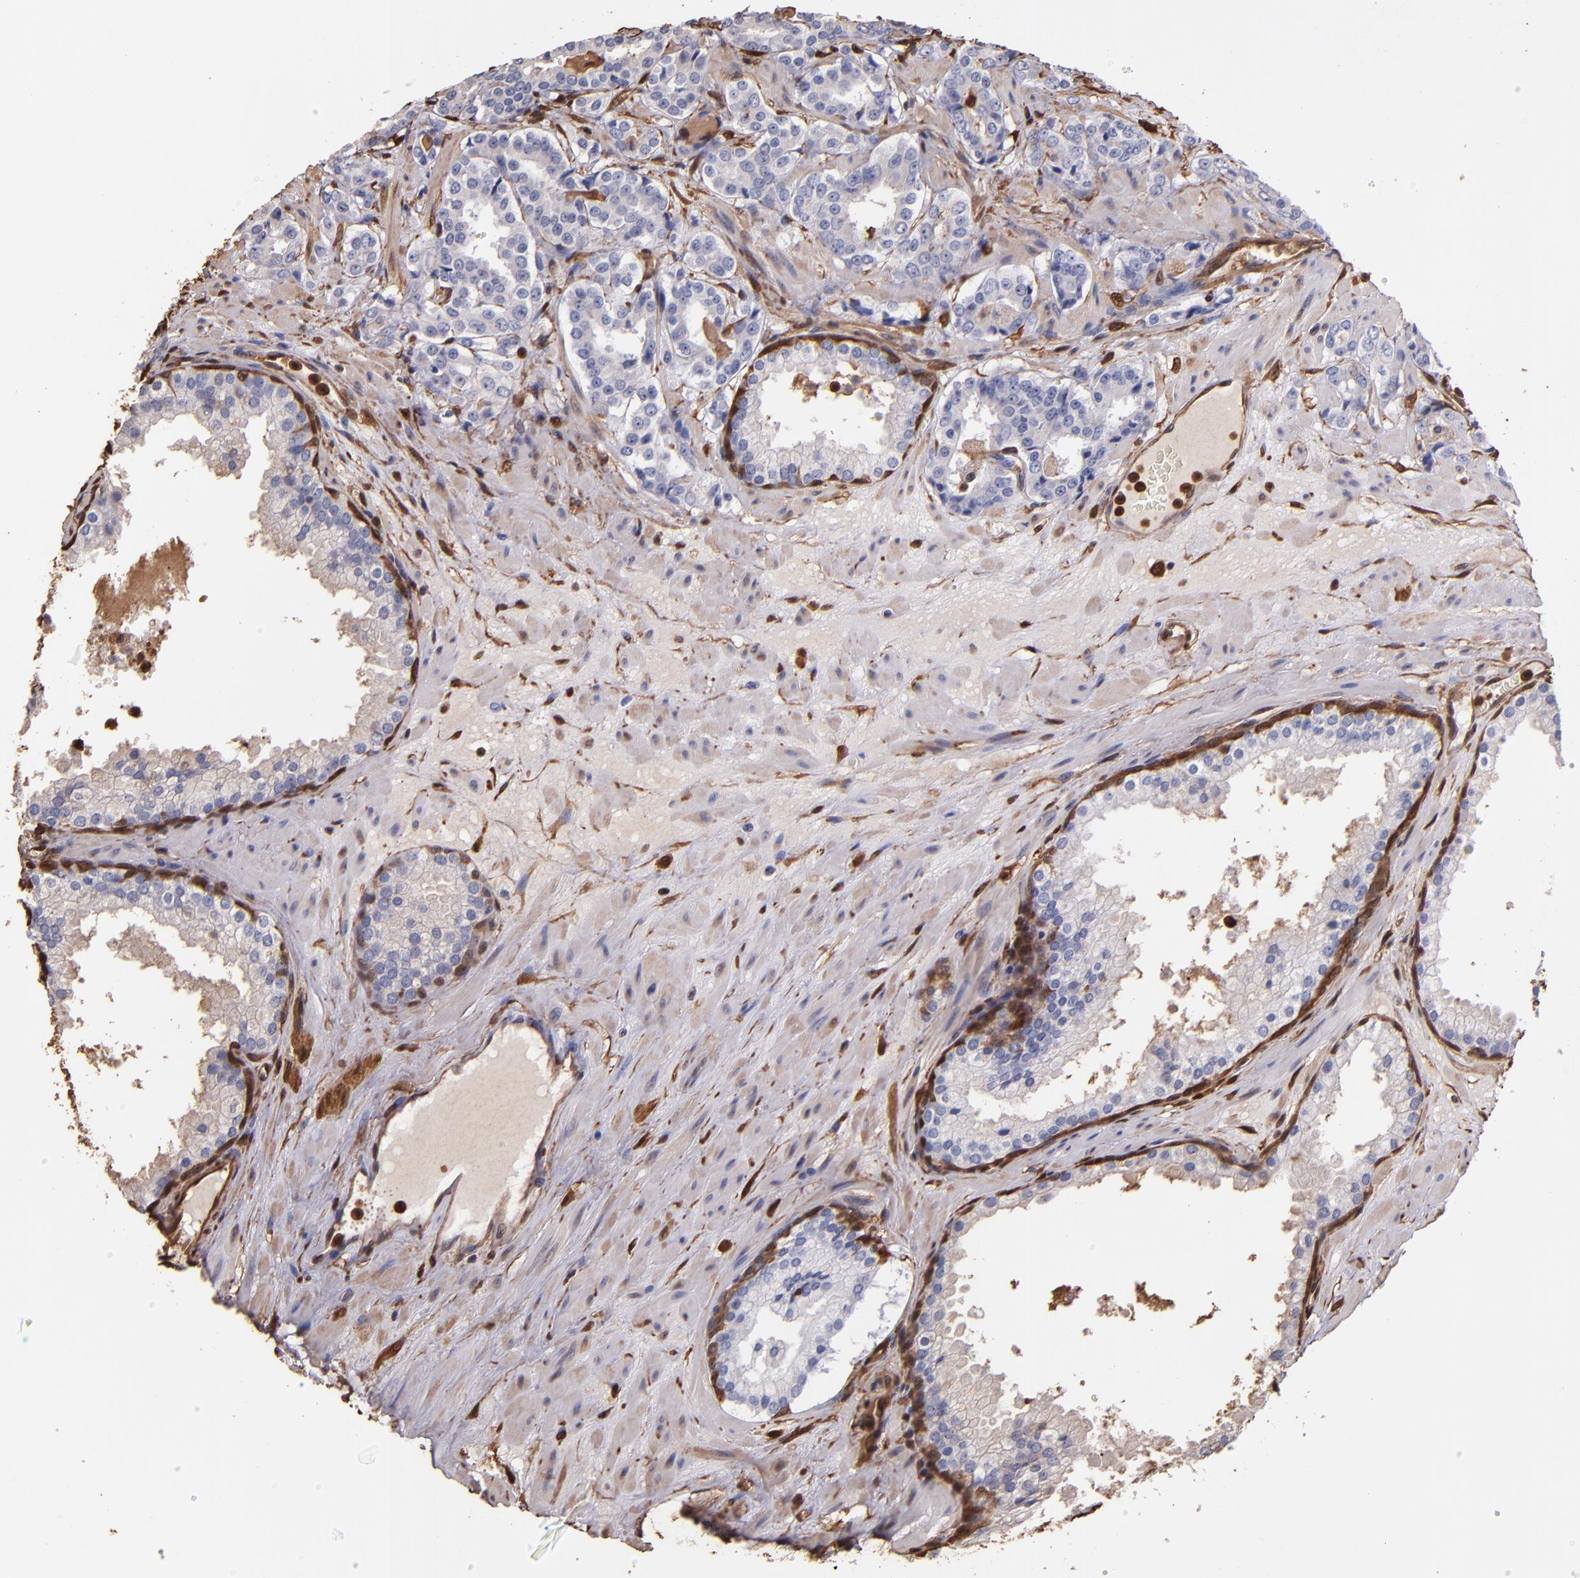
{"staining": {"intensity": "negative", "quantity": "none", "location": "none"}, "tissue": "prostate cancer", "cell_type": "Tumor cells", "image_type": "cancer", "snomed": [{"axis": "morphology", "description": "Adenocarcinoma, Medium grade"}, {"axis": "topography", "description": "Prostate"}], "caption": "The photomicrograph reveals no significant expression in tumor cells of prostate cancer (adenocarcinoma (medium-grade)). (DAB (3,3'-diaminobenzidine) IHC visualized using brightfield microscopy, high magnification).", "gene": "S100A6", "patient": {"sex": "male", "age": 60}}